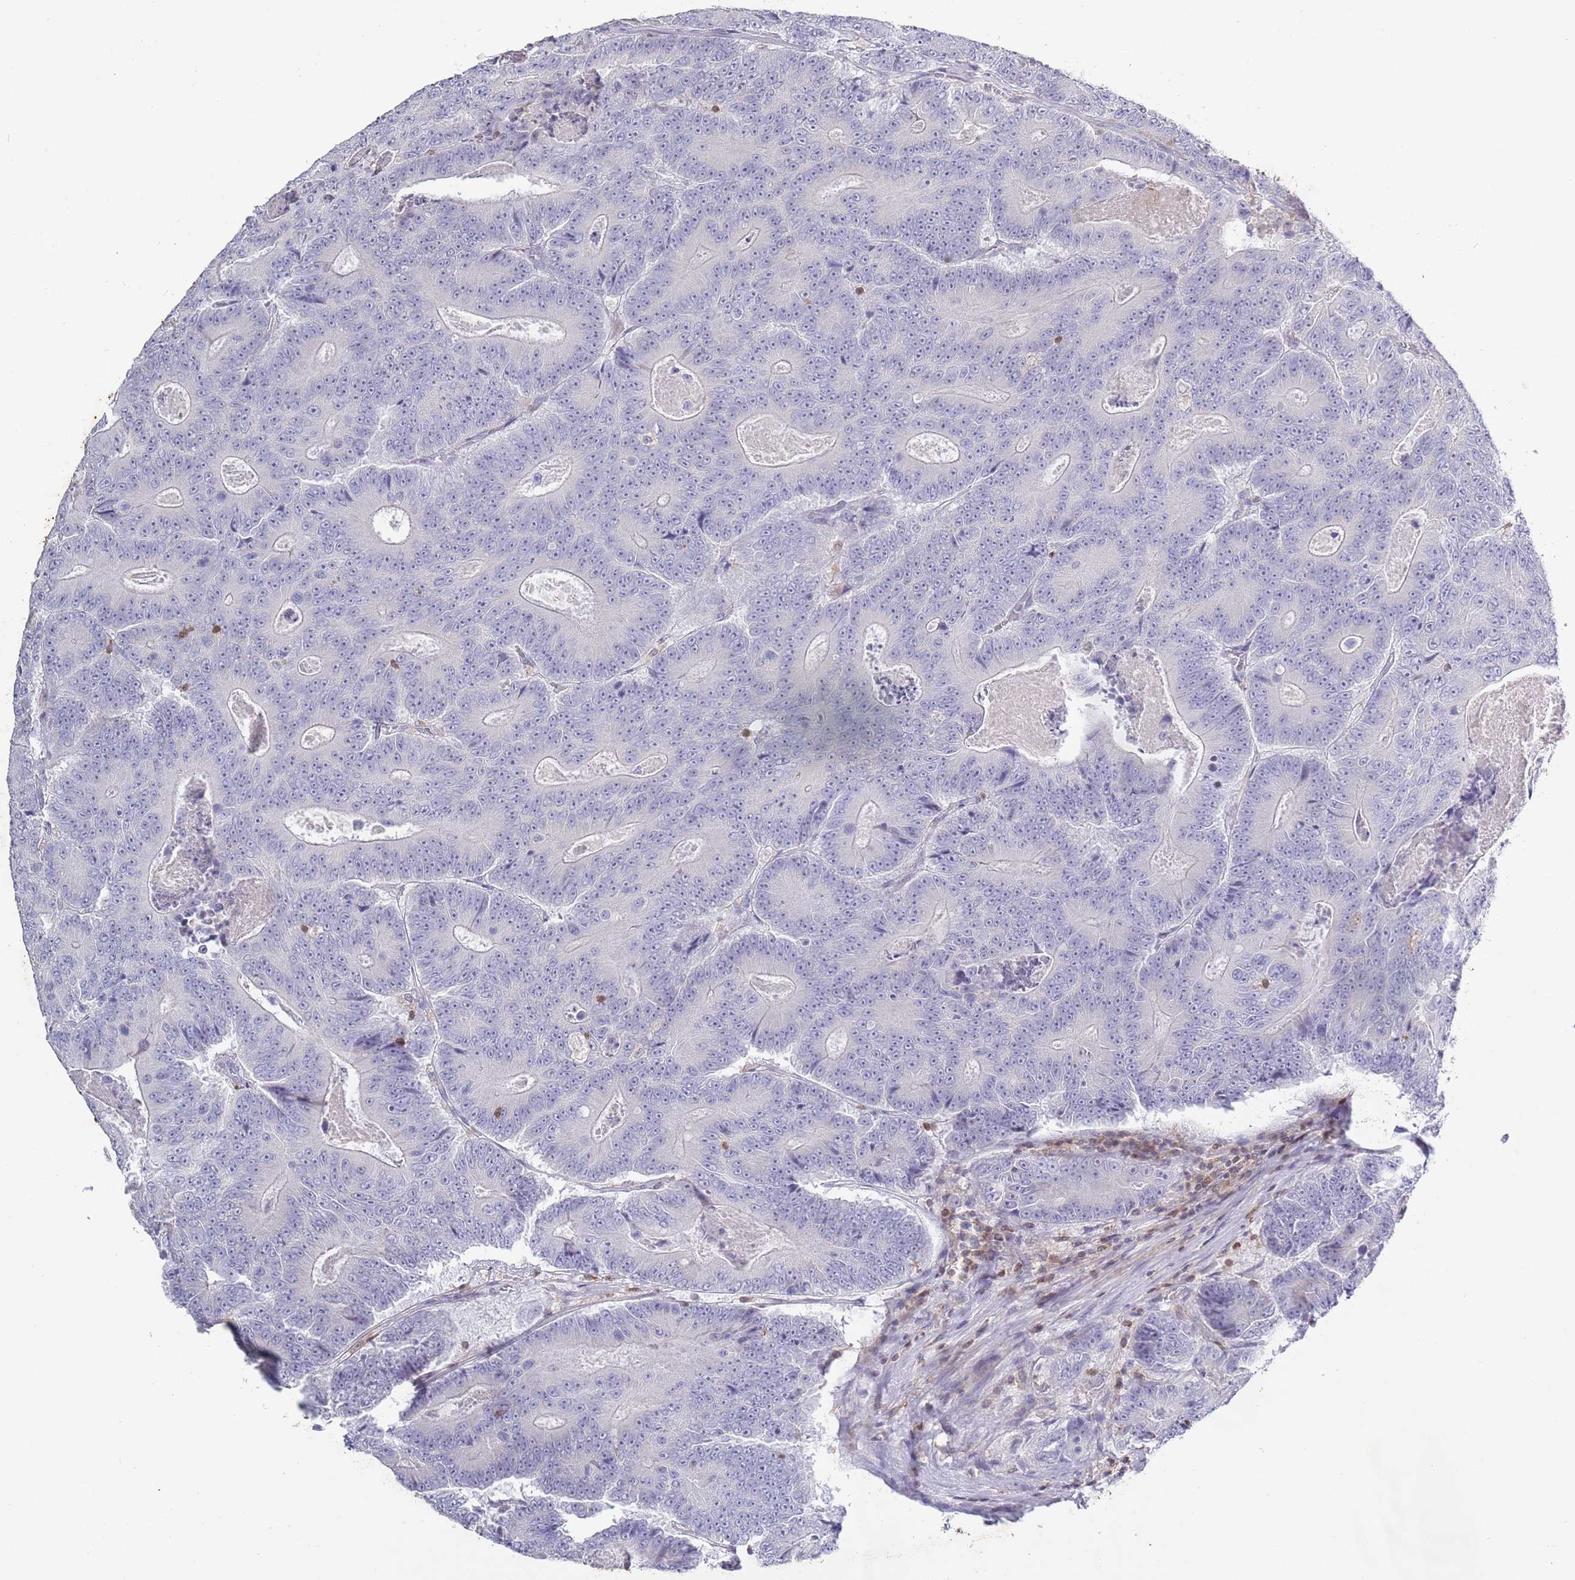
{"staining": {"intensity": "negative", "quantity": "none", "location": "none"}, "tissue": "colorectal cancer", "cell_type": "Tumor cells", "image_type": "cancer", "snomed": [{"axis": "morphology", "description": "Adenocarcinoma, NOS"}, {"axis": "topography", "description": "Colon"}], "caption": "A micrograph of adenocarcinoma (colorectal) stained for a protein displays no brown staining in tumor cells.", "gene": "LPXN", "patient": {"sex": "male", "age": 83}}